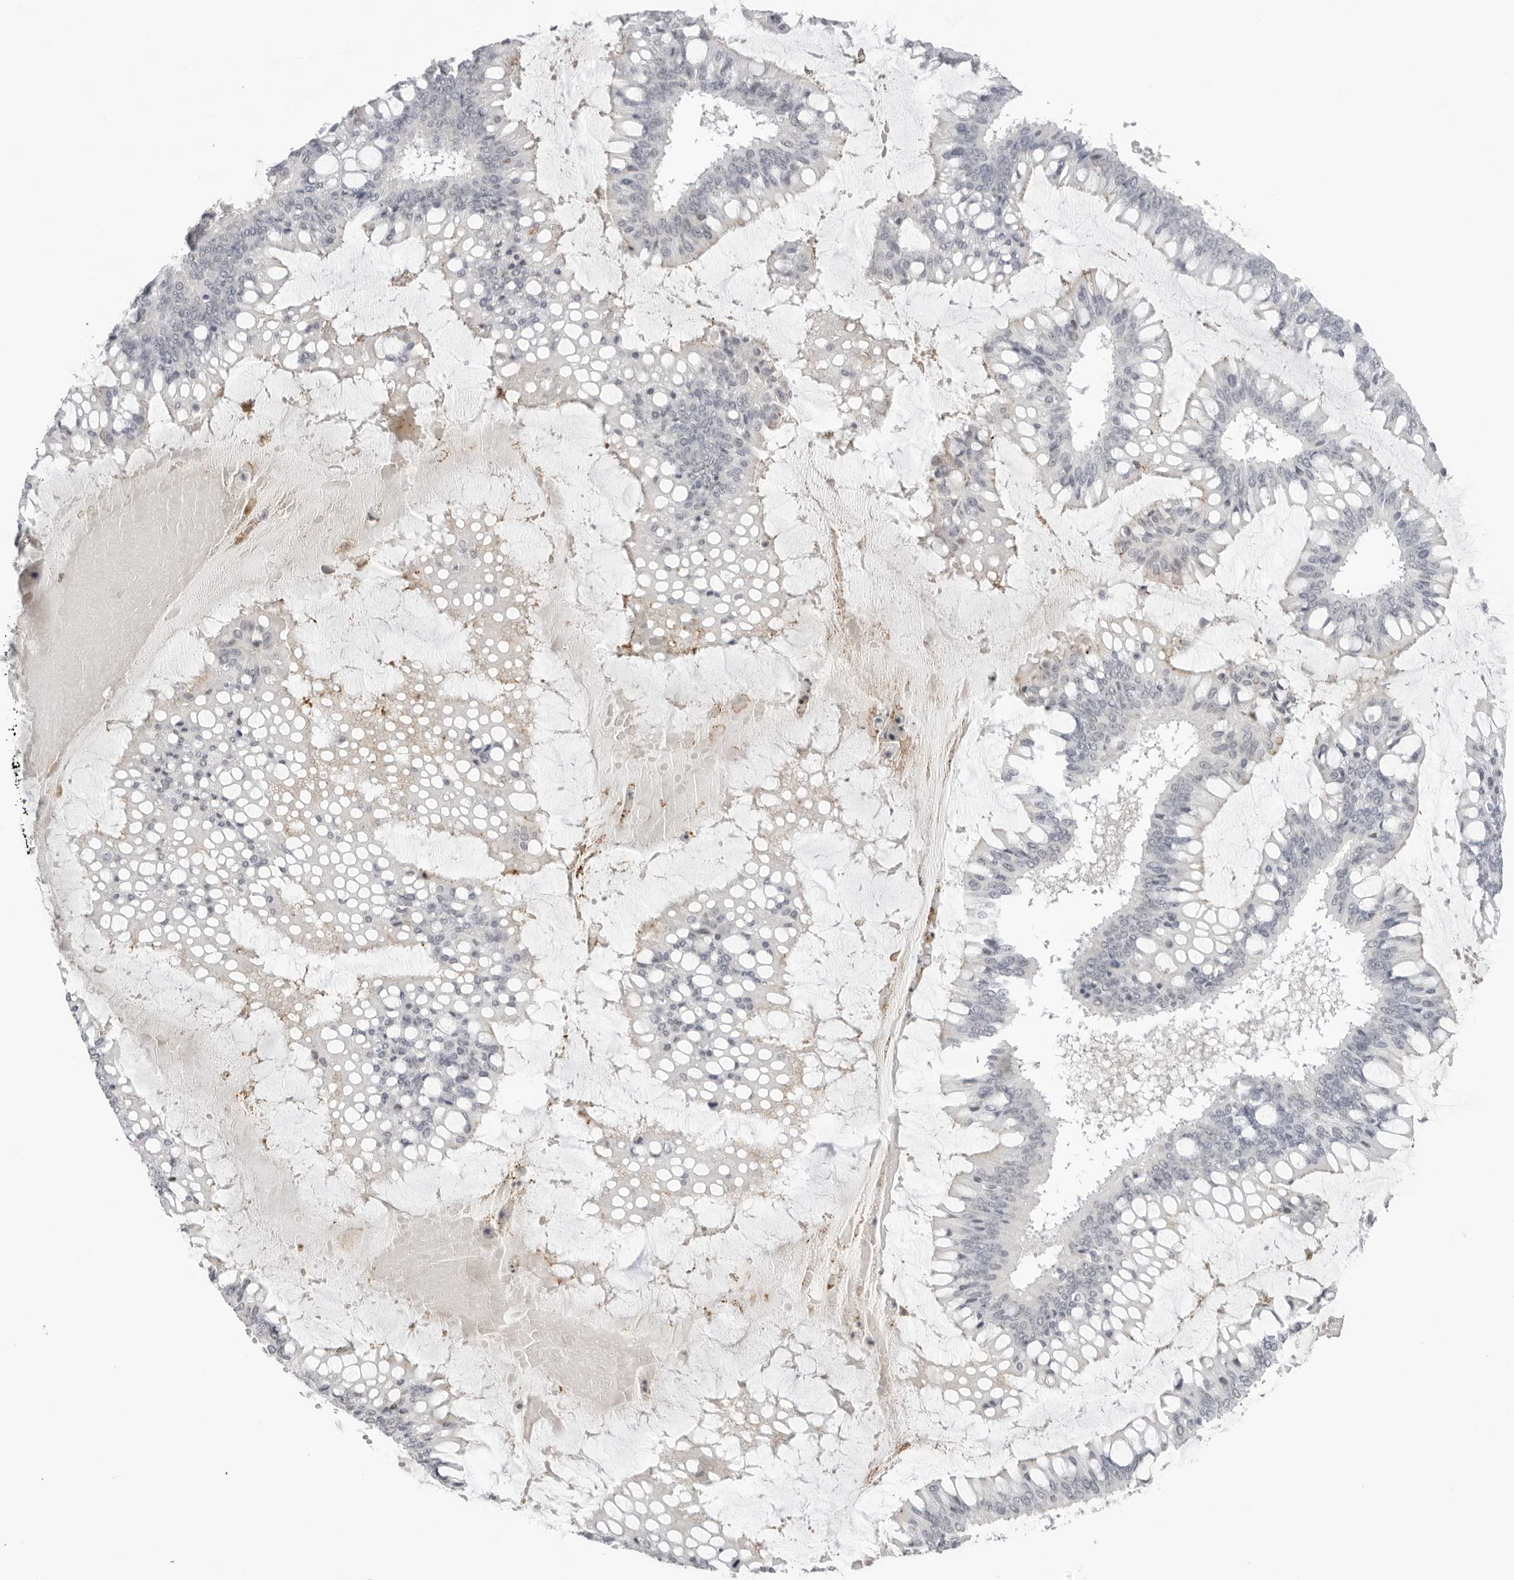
{"staining": {"intensity": "negative", "quantity": "none", "location": "none"}, "tissue": "ovarian cancer", "cell_type": "Tumor cells", "image_type": "cancer", "snomed": [{"axis": "morphology", "description": "Cystadenocarcinoma, mucinous, NOS"}, {"axis": "topography", "description": "Ovary"}], "caption": "A photomicrograph of mucinous cystadenocarcinoma (ovarian) stained for a protein displays no brown staining in tumor cells.", "gene": "RNF146", "patient": {"sex": "female", "age": 73}}